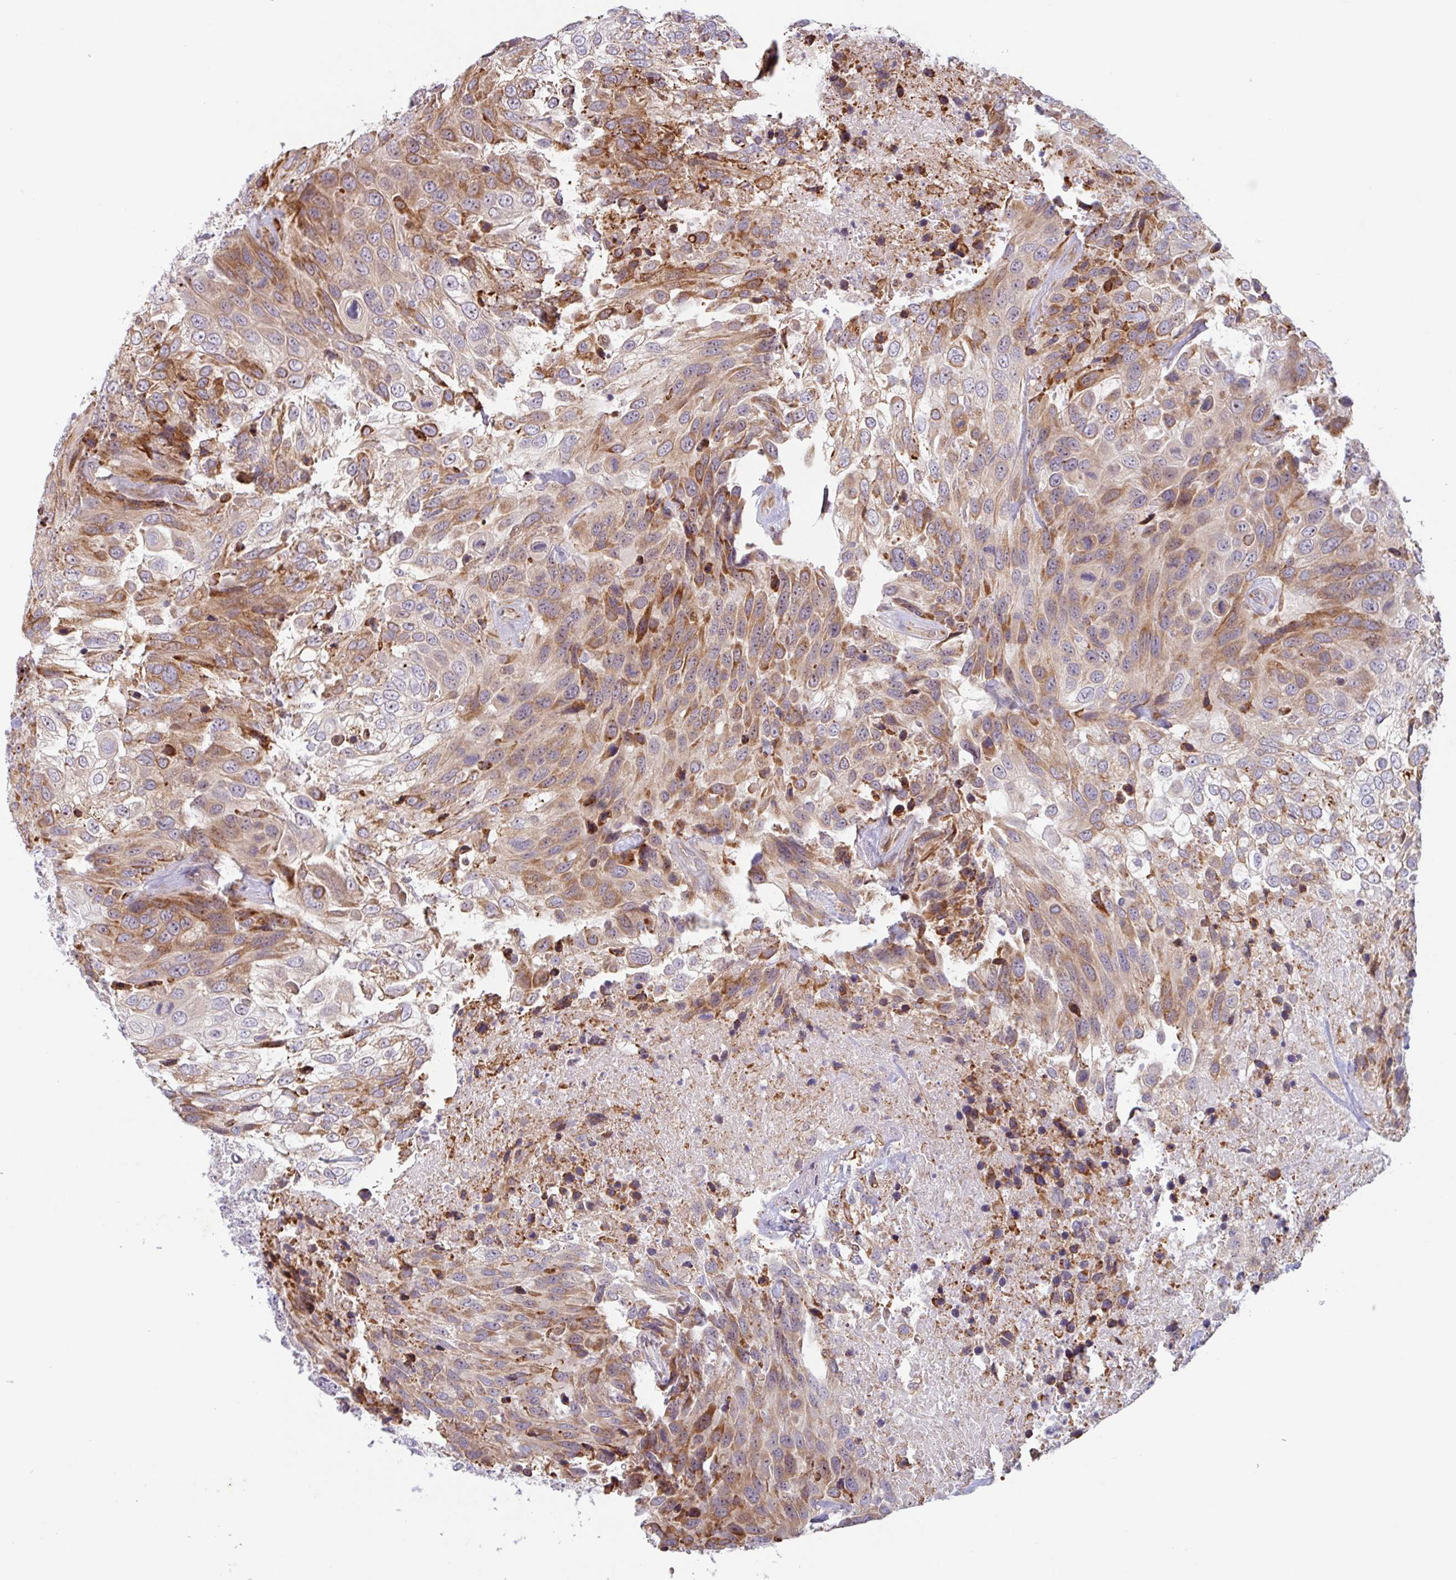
{"staining": {"intensity": "strong", "quantity": "25%-75%", "location": "cytoplasmic/membranous"}, "tissue": "urothelial cancer", "cell_type": "Tumor cells", "image_type": "cancer", "snomed": [{"axis": "morphology", "description": "Urothelial carcinoma, High grade"}, {"axis": "topography", "description": "Urinary bladder"}], "caption": "This image exhibits IHC staining of human urothelial cancer, with high strong cytoplasmic/membranous positivity in approximately 25%-75% of tumor cells.", "gene": "RIT1", "patient": {"sex": "female", "age": 70}}